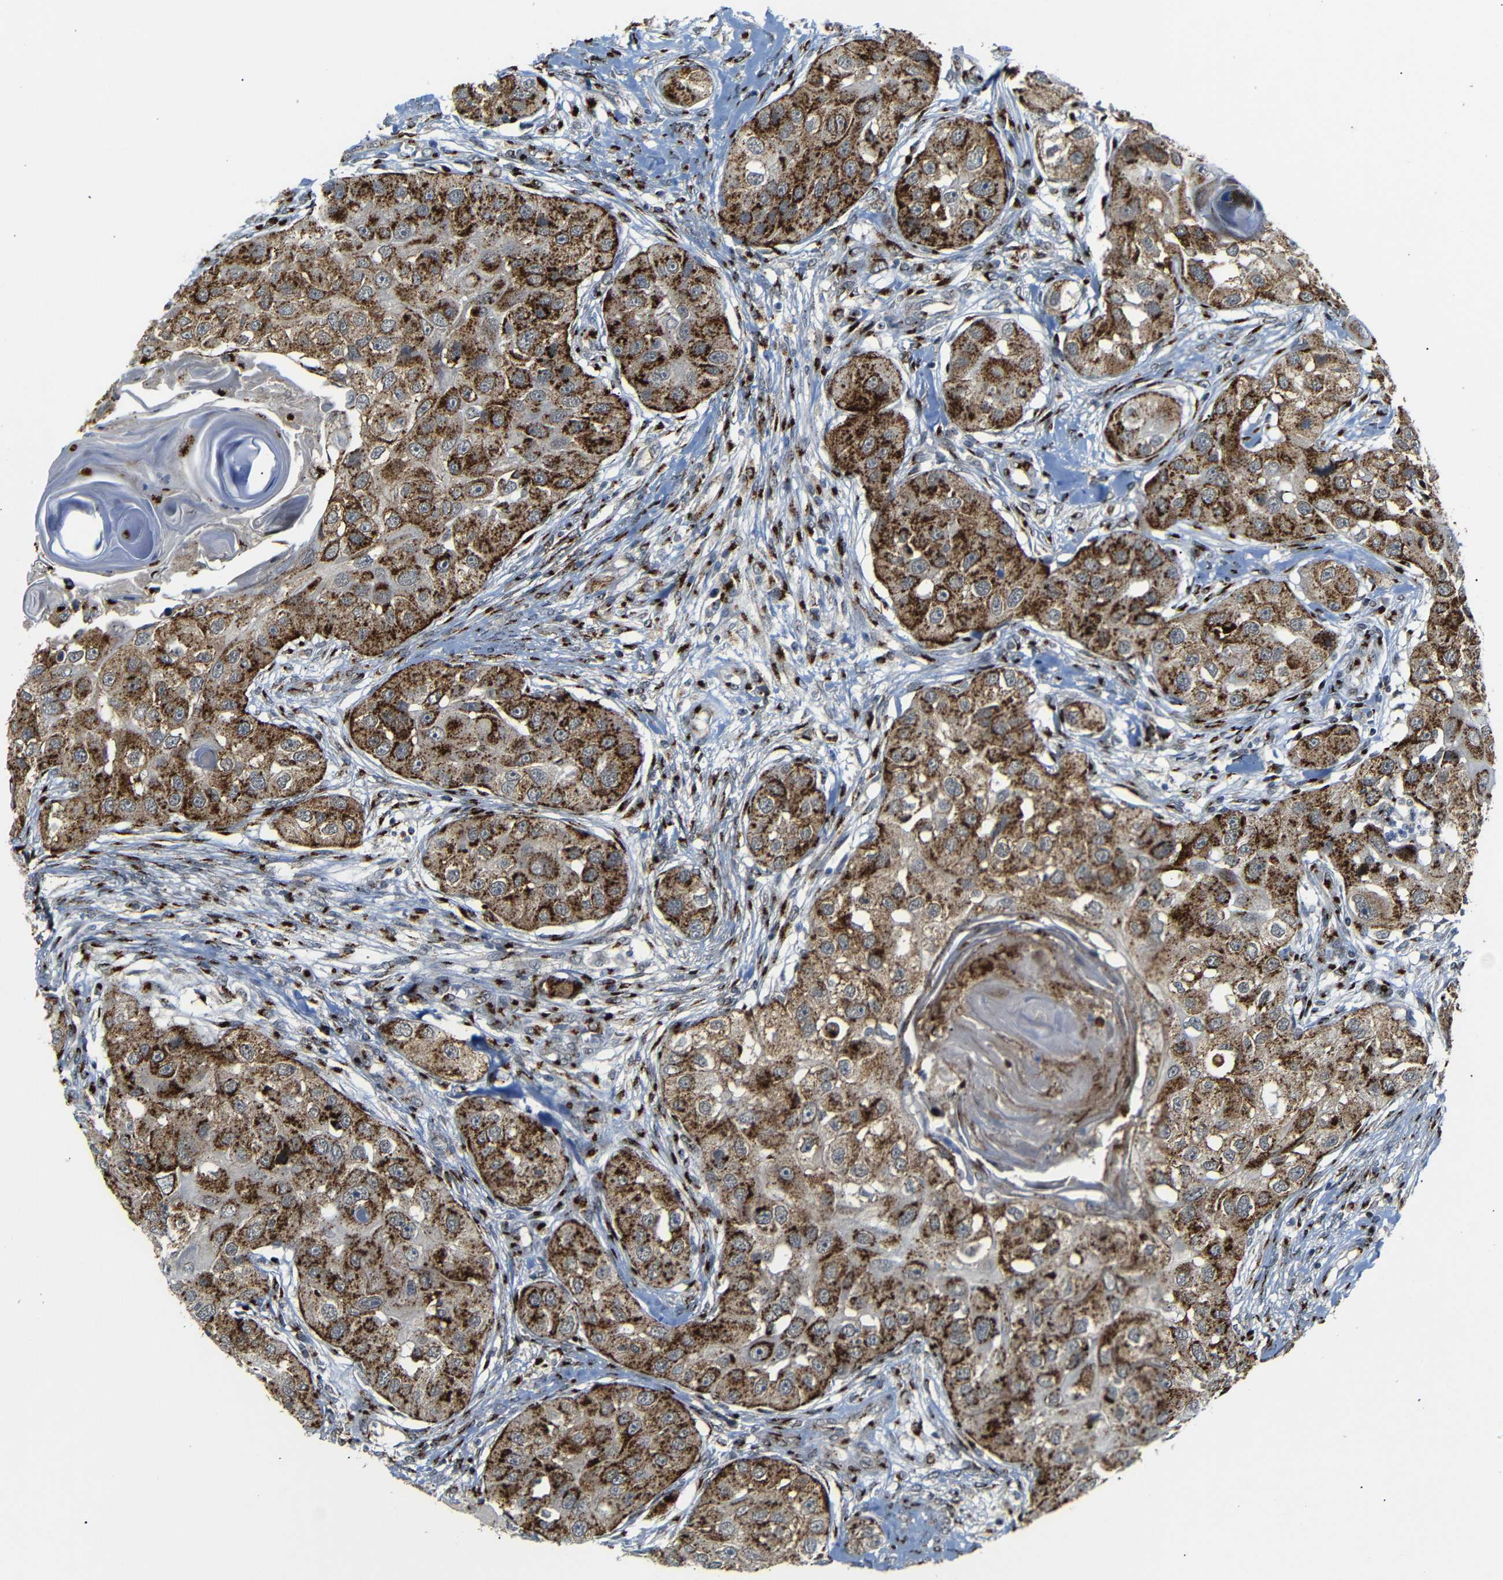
{"staining": {"intensity": "strong", "quantity": ">75%", "location": "cytoplasmic/membranous"}, "tissue": "head and neck cancer", "cell_type": "Tumor cells", "image_type": "cancer", "snomed": [{"axis": "morphology", "description": "Normal tissue, NOS"}, {"axis": "morphology", "description": "Squamous cell carcinoma, NOS"}, {"axis": "topography", "description": "Skeletal muscle"}, {"axis": "topography", "description": "Head-Neck"}], "caption": "Immunohistochemistry (IHC) staining of squamous cell carcinoma (head and neck), which shows high levels of strong cytoplasmic/membranous staining in approximately >75% of tumor cells indicating strong cytoplasmic/membranous protein expression. The staining was performed using DAB (brown) for protein detection and nuclei were counterstained in hematoxylin (blue).", "gene": "TGOLN2", "patient": {"sex": "male", "age": 51}}